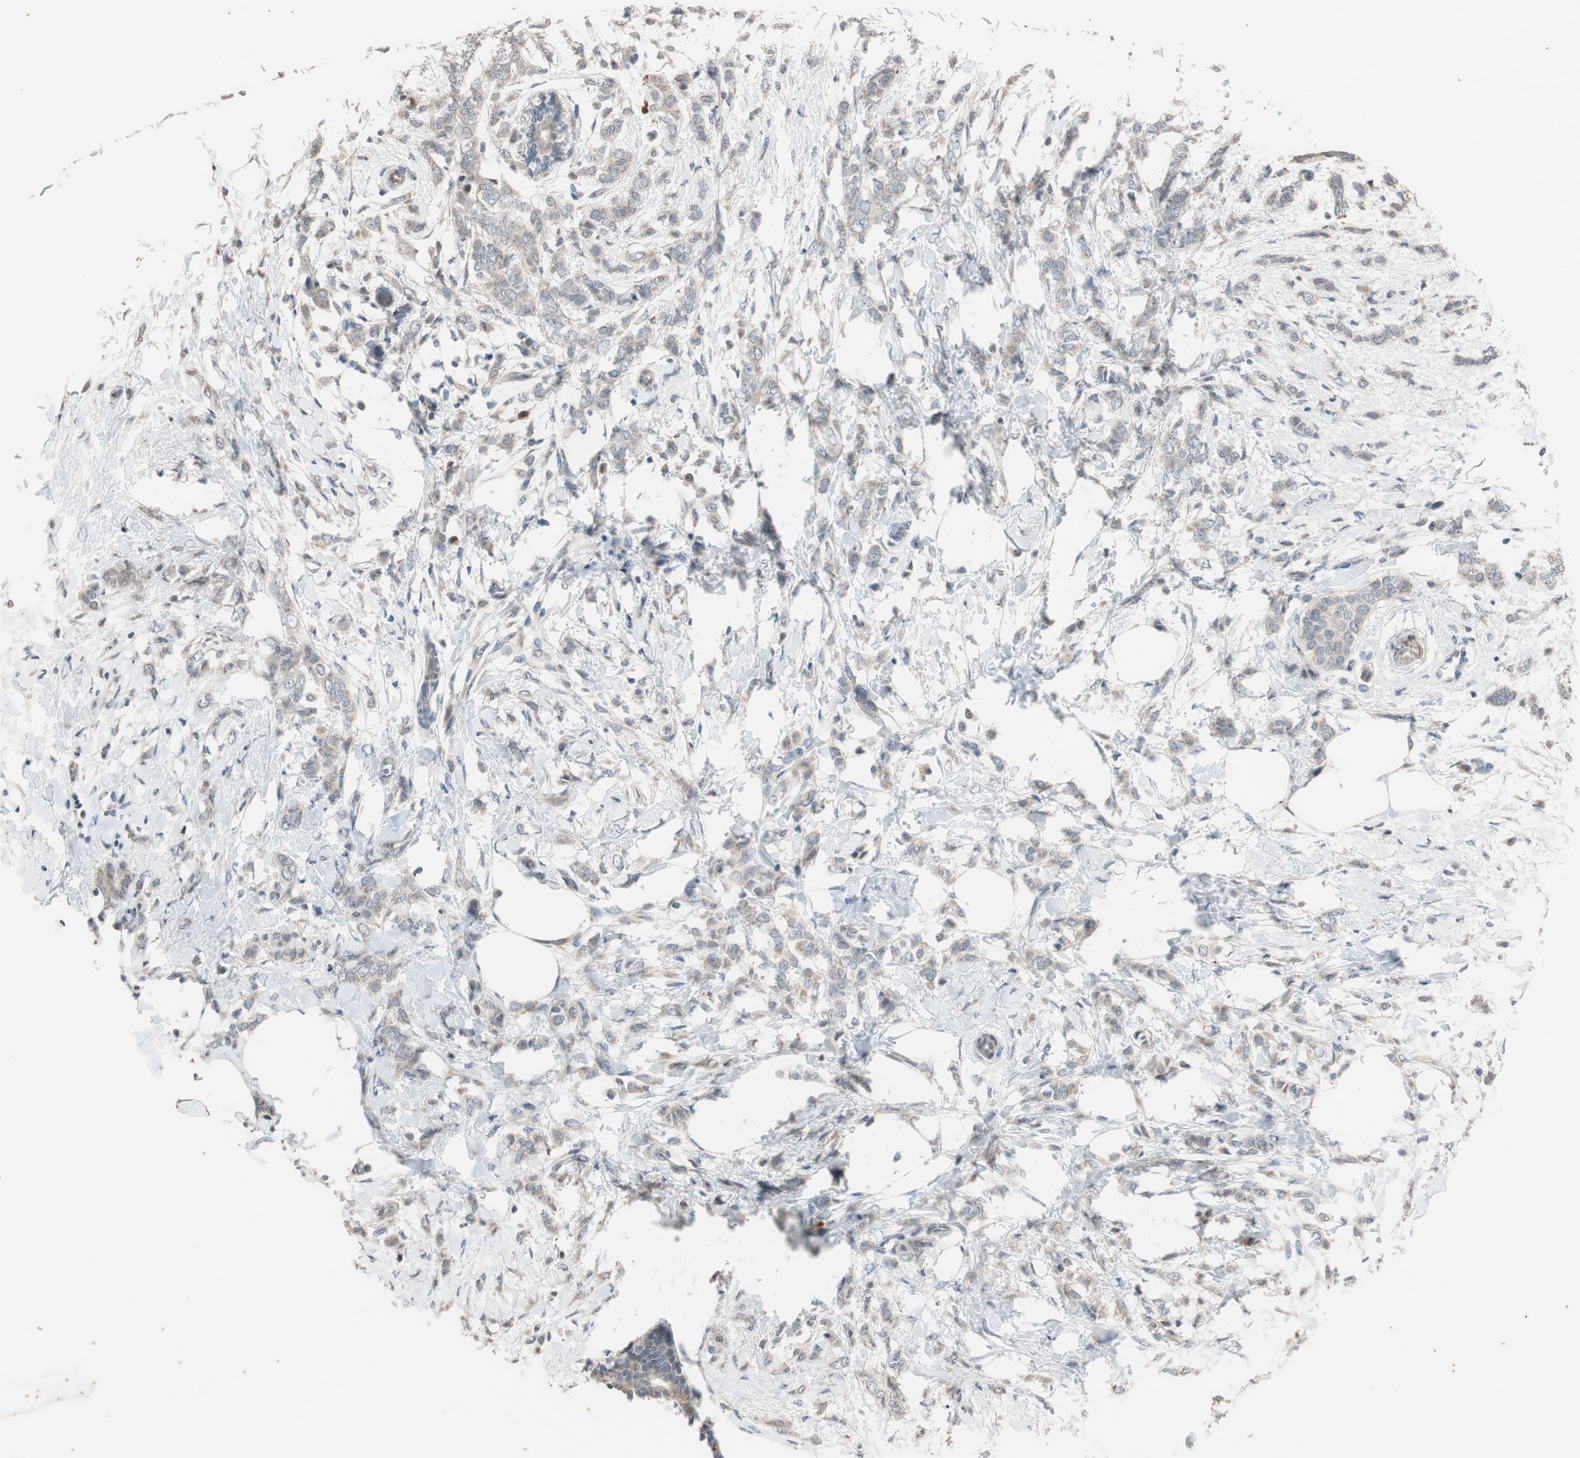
{"staining": {"intensity": "weak", "quantity": ">75%", "location": "cytoplasmic/membranous"}, "tissue": "breast cancer", "cell_type": "Tumor cells", "image_type": "cancer", "snomed": [{"axis": "morphology", "description": "Lobular carcinoma, in situ"}, {"axis": "morphology", "description": "Lobular carcinoma"}, {"axis": "topography", "description": "Breast"}], "caption": "Protein expression analysis of human lobular carcinoma in situ (breast) reveals weak cytoplasmic/membranous positivity in approximately >75% of tumor cells.", "gene": "ATP2C1", "patient": {"sex": "female", "age": 41}}